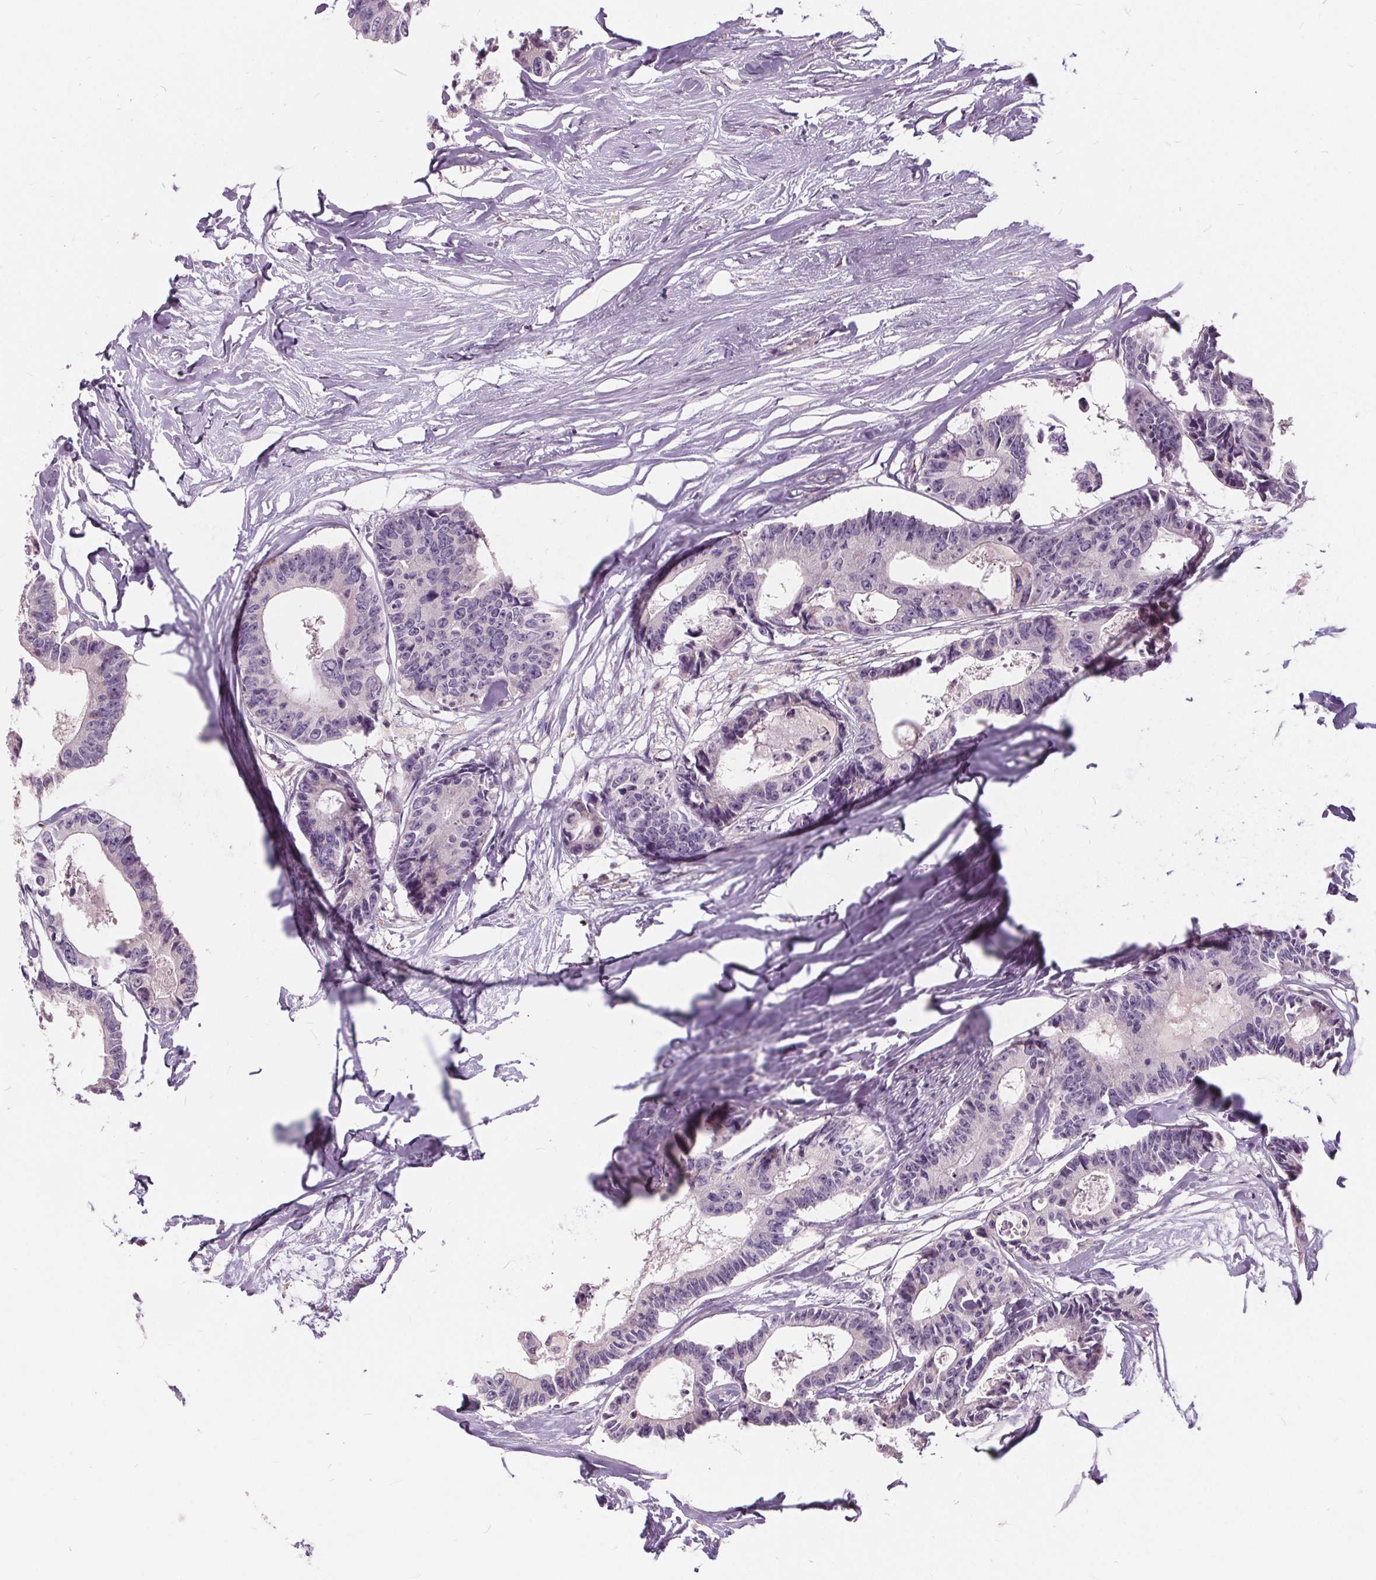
{"staining": {"intensity": "negative", "quantity": "none", "location": "none"}, "tissue": "colorectal cancer", "cell_type": "Tumor cells", "image_type": "cancer", "snomed": [{"axis": "morphology", "description": "Adenocarcinoma, NOS"}, {"axis": "topography", "description": "Rectum"}], "caption": "This photomicrograph is of colorectal cancer stained with immunohistochemistry (IHC) to label a protein in brown with the nuclei are counter-stained blue. There is no staining in tumor cells. (IHC, brightfield microscopy, high magnification).", "gene": "HAAO", "patient": {"sex": "male", "age": 57}}